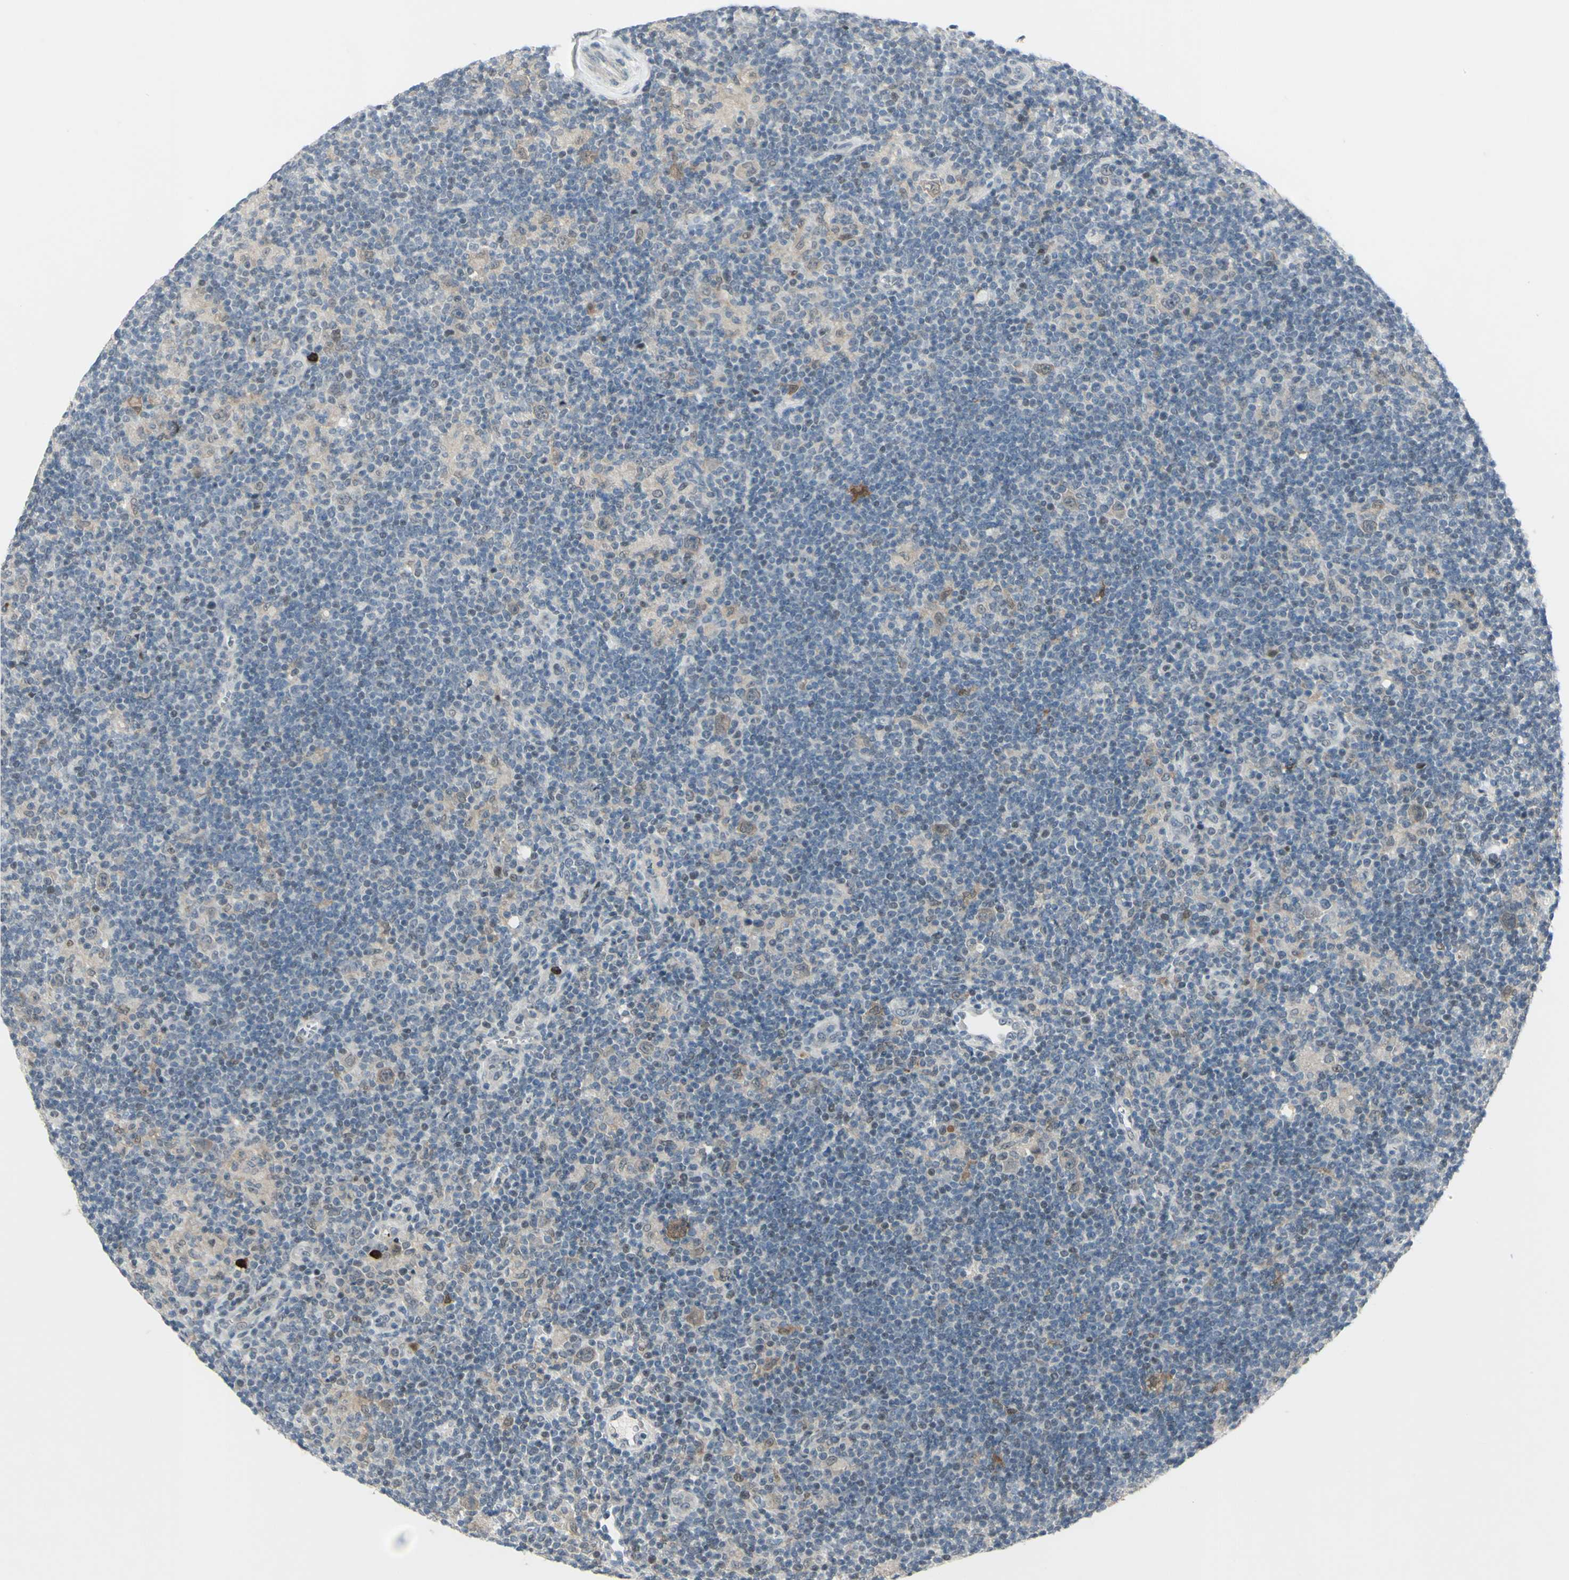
{"staining": {"intensity": "weak", "quantity": "25%-75%", "location": "cytoplasmic/membranous"}, "tissue": "lymphoma", "cell_type": "Tumor cells", "image_type": "cancer", "snomed": [{"axis": "morphology", "description": "Hodgkin's disease, NOS"}, {"axis": "topography", "description": "Lymph node"}], "caption": "Tumor cells display low levels of weak cytoplasmic/membranous staining in about 25%-75% of cells in lymphoma. (IHC, brightfield microscopy, high magnification).", "gene": "ETNK1", "patient": {"sex": "female", "age": 57}}